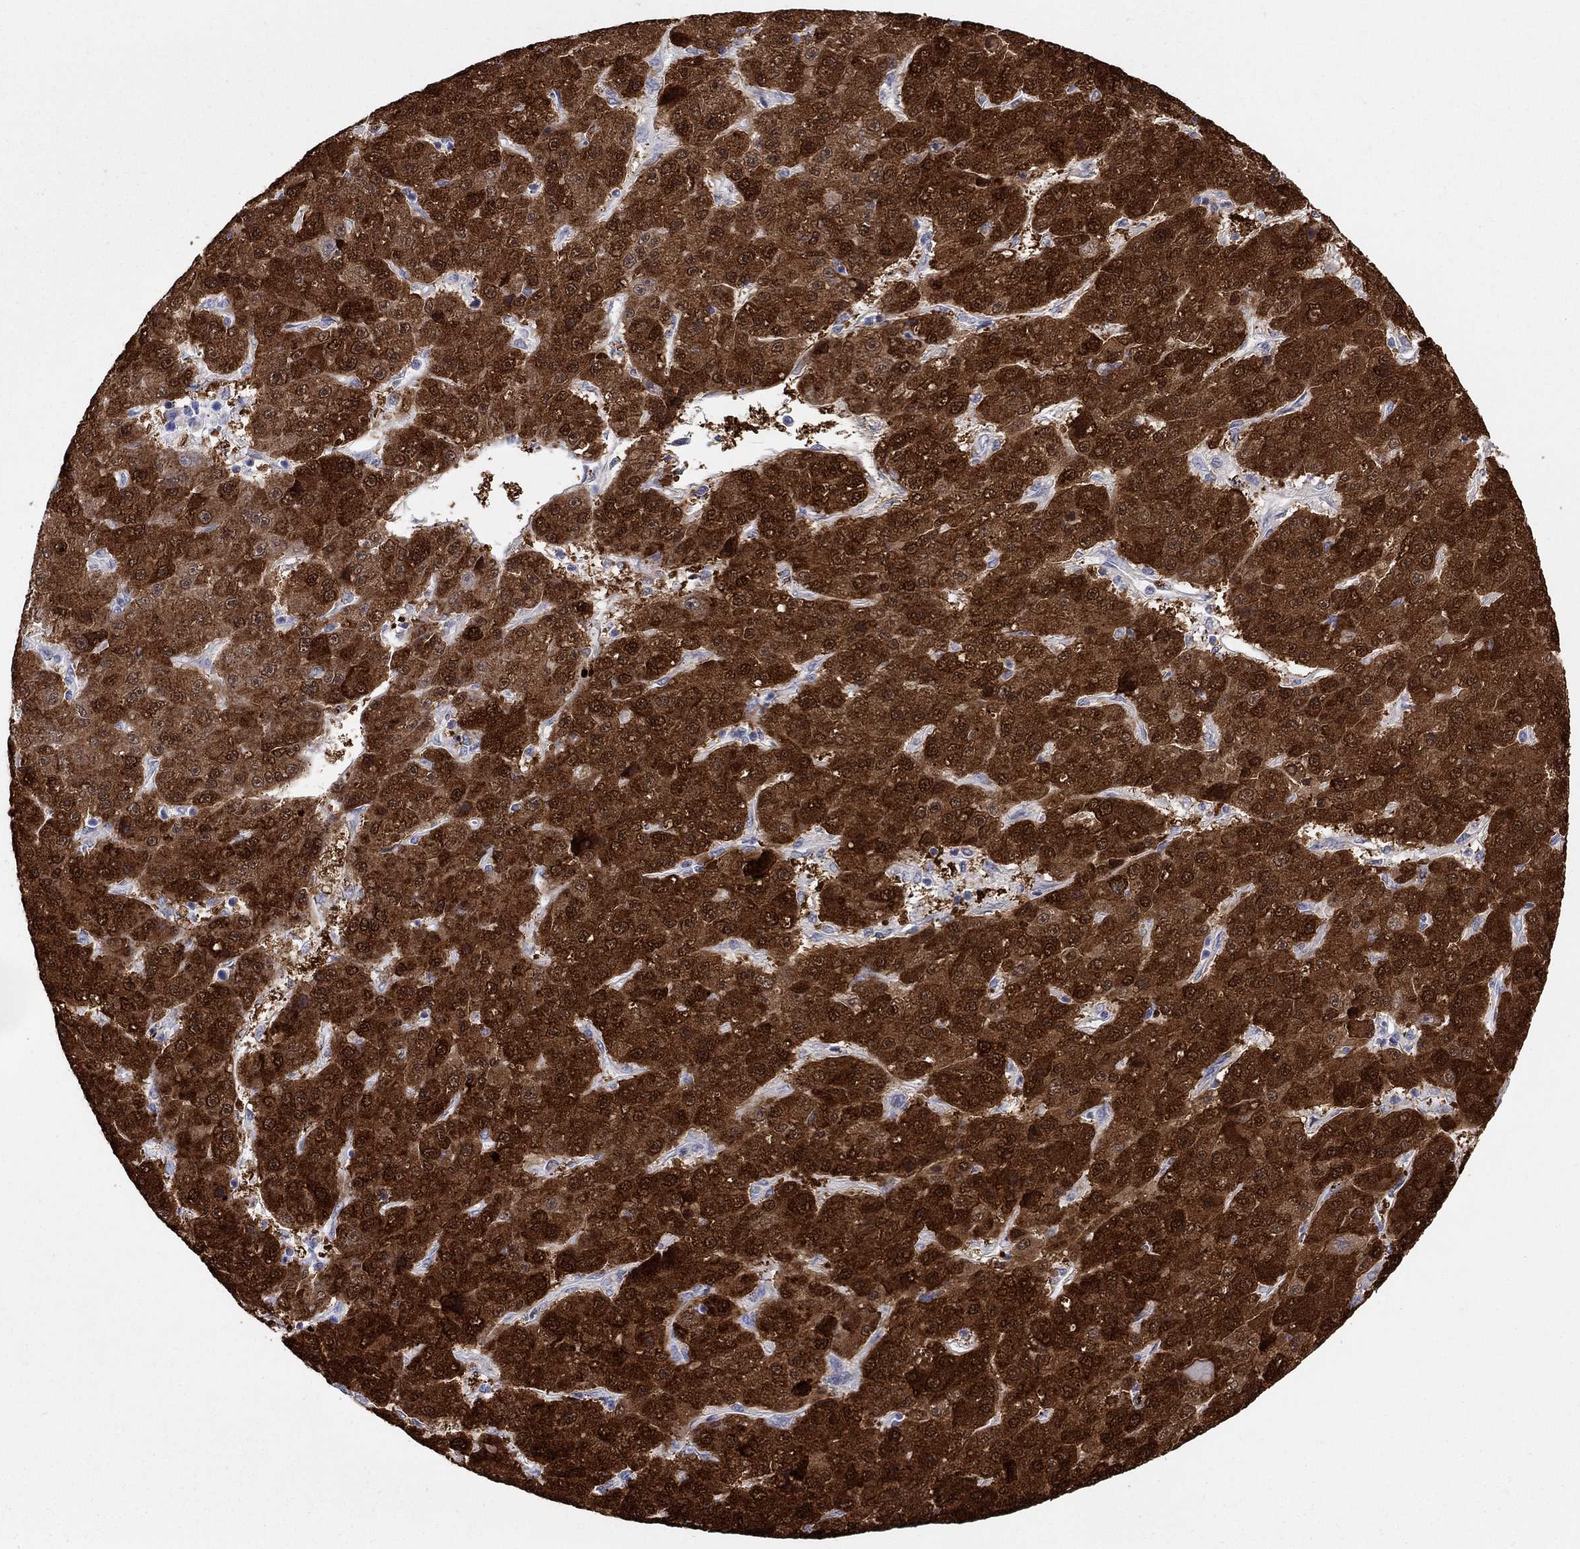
{"staining": {"intensity": "strong", "quantity": ">75%", "location": "cytoplasmic/membranous,nuclear"}, "tissue": "liver cancer", "cell_type": "Tumor cells", "image_type": "cancer", "snomed": [{"axis": "morphology", "description": "Carcinoma, Hepatocellular, NOS"}, {"axis": "topography", "description": "Liver"}], "caption": "Strong cytoplasmic/membranous and nuclear protein expression is present in approximately >75% of tumor cells in liver cancer.", "gene": "AKR1C2", "patient": {"sex": "male", "age": 67}}